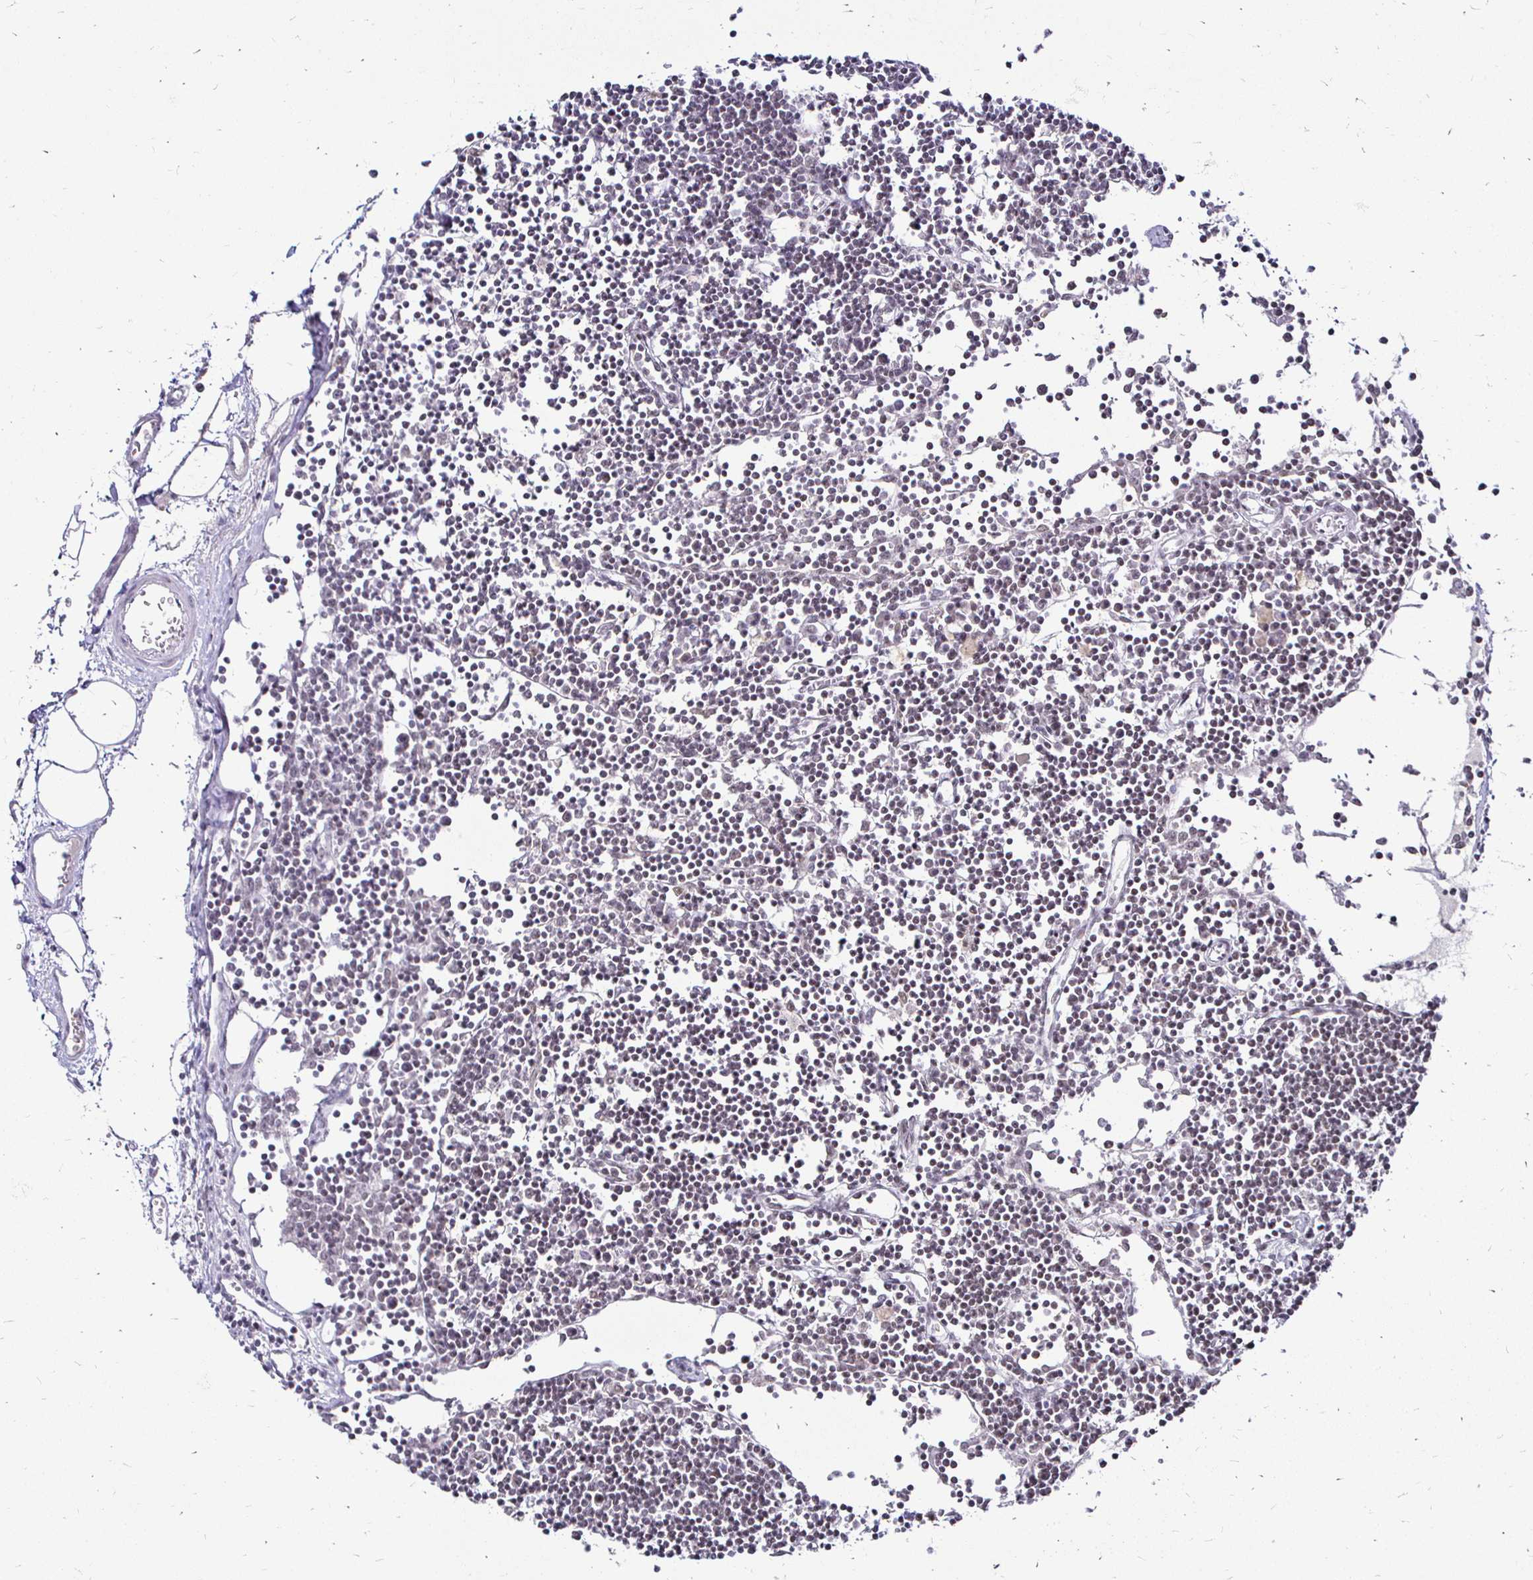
{"staining": {"intensity": "weak", "quantity": "25%-75%", "location": "nuclear"}, "tissue": "lymph node", "cell_type": "Non-germinal center cells", "image_type": "normal", "snomed": [{"axis": "morphology", "description": "Normal tissue, NOS"}, {"axis": "topography", "description": "Lymph node"}], "caption": "Protein analysis of normal lymph node demonstrates weak nuclear staining in about 25%-75% of non-germinal center cells. The staining is performed using DAB (3,3'-diaminobenzidine) brown chromogen to label protein expression. The nuclei are counter-stained blue using hematoxylin.", "gene": "SIN3A", "patient": {"sex": "female", "age": 65}}